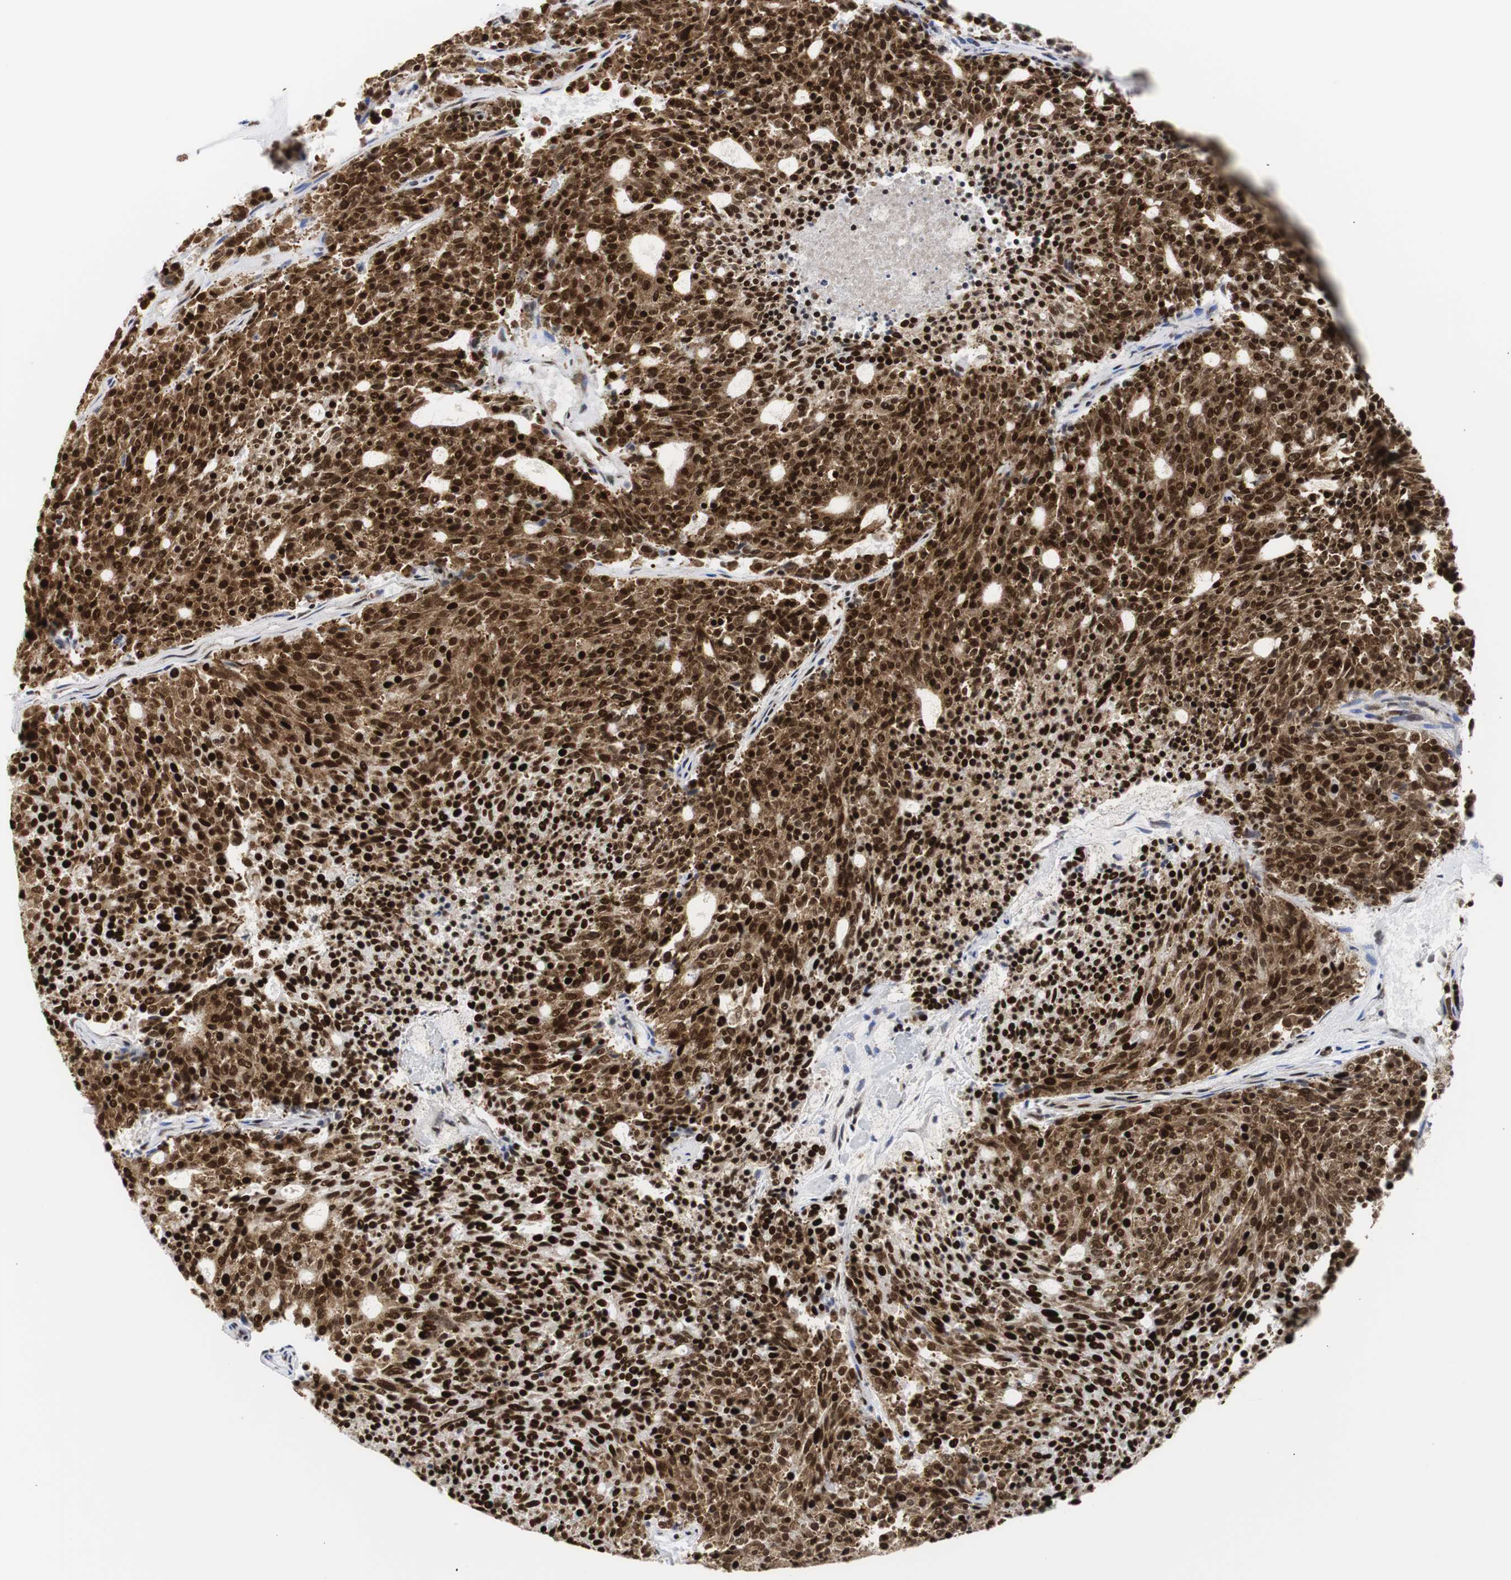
{"staining": {"intensity": "strong", "quantity": ">75%", "location": "nuclear"}, "tissue": "carcinoid", "cell_type": "Tumor cells", "image_type": "cancer", "snomed": [{"axis": "morphology", "description": "Carcinoid, malignant, NOS"}, {"axis": "topography", "description": "Pancreas"}], "caption": "Carcinoid stained with DAB (3,3'-diaminobenzidine) immunohistochemistry (IHC) exhibits high levels of strong nuclear staining in about >75% of tumor cells.", "gene": "HNRNPH2", "patient": {"sex": "female", "age": 54}}